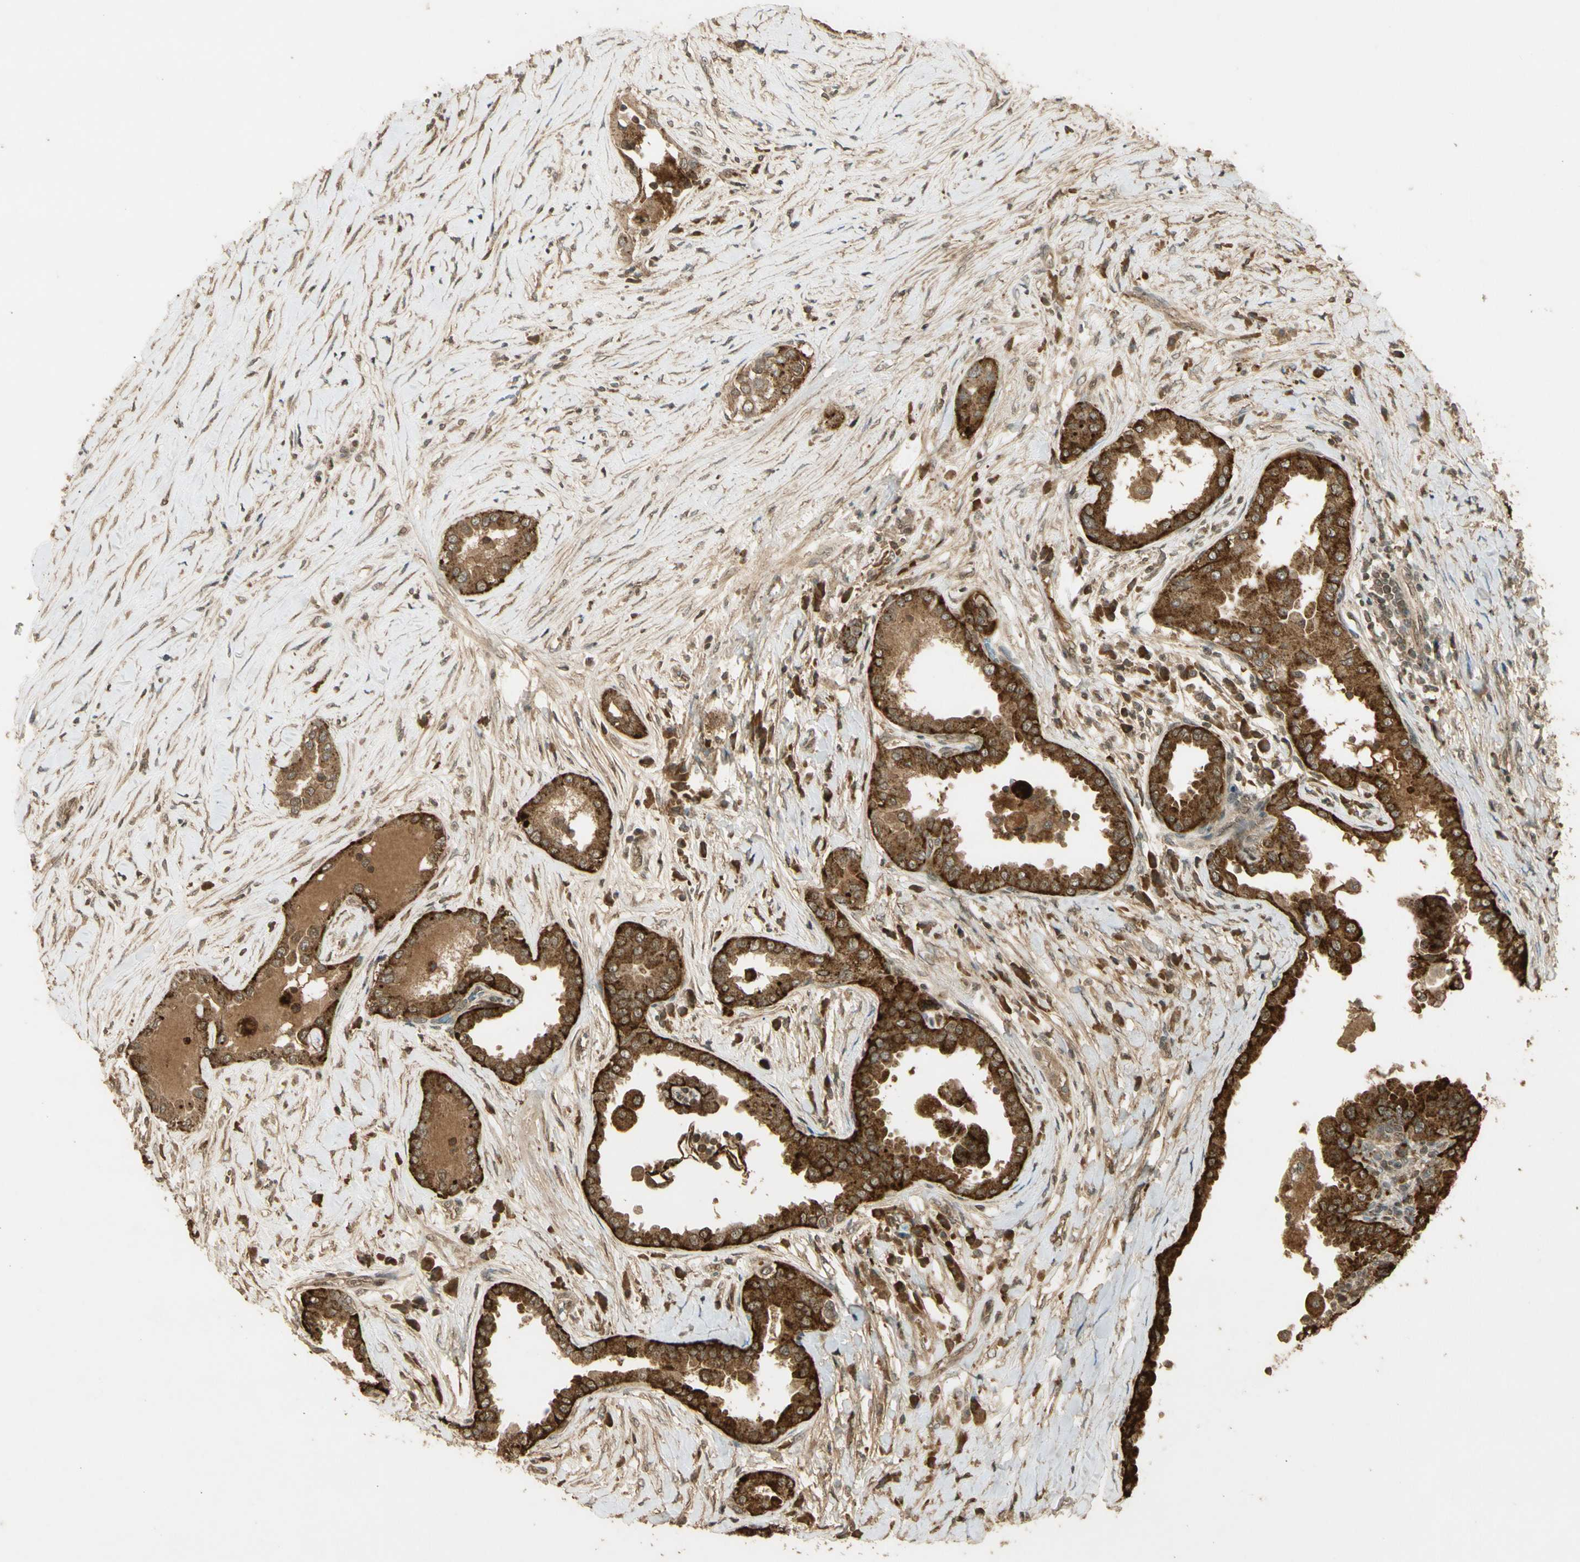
{"staining": {"intensity": "strong", "quantity": ">75%", "location": "cytoplasmic/membranous"}, "tissue": "thyroid cancer", "cell_type": "Tumor cells", "image_type": "cancer", "snomed": [{"axis": "morphology", "description": "Papillary adenocarcinoma, NOS"}, {"axis": "topography", "description": "Thyroid gland"}], "caption": "The immunohistochemical stain labels strong cytoplasmic/membranous staining in tumor cells of thyroid cancer tissue.", "gene": "GMEB2", "patient": {"sex": "male", "age": 33}}